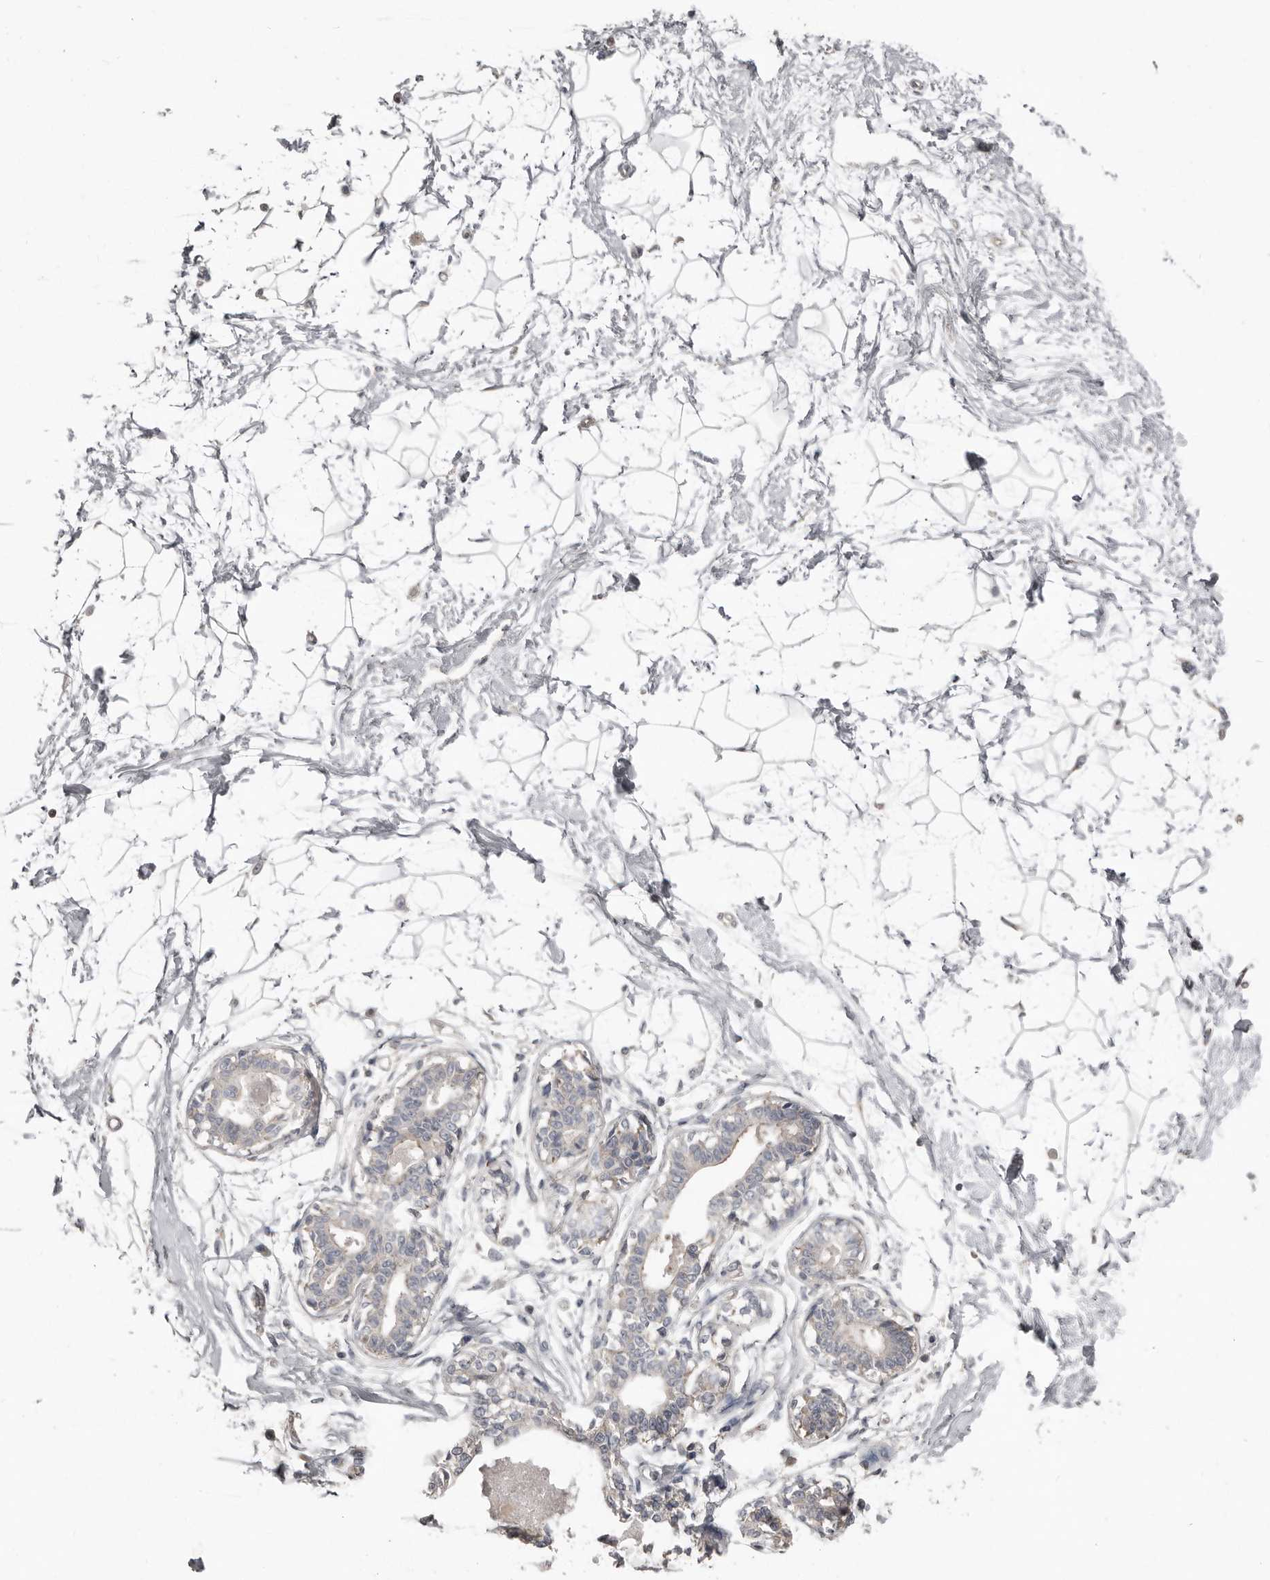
{"staining": {"intensity": "negative", "quantity": "none", "location": "none"}, "tissue": "breast", "cell_type": "Adipocytes", "image_type": "normal", "snomed": [{"axis": "morphology", "description": "Normal tissue, NOS"}, {"axis": "topography", "description": "Breast"}], "caption": "Protein analysis of normal breast exhibits no significant positivity in adipocytes.", "gene": "CA6", "patient": {"sex": "female", "age": 45}}